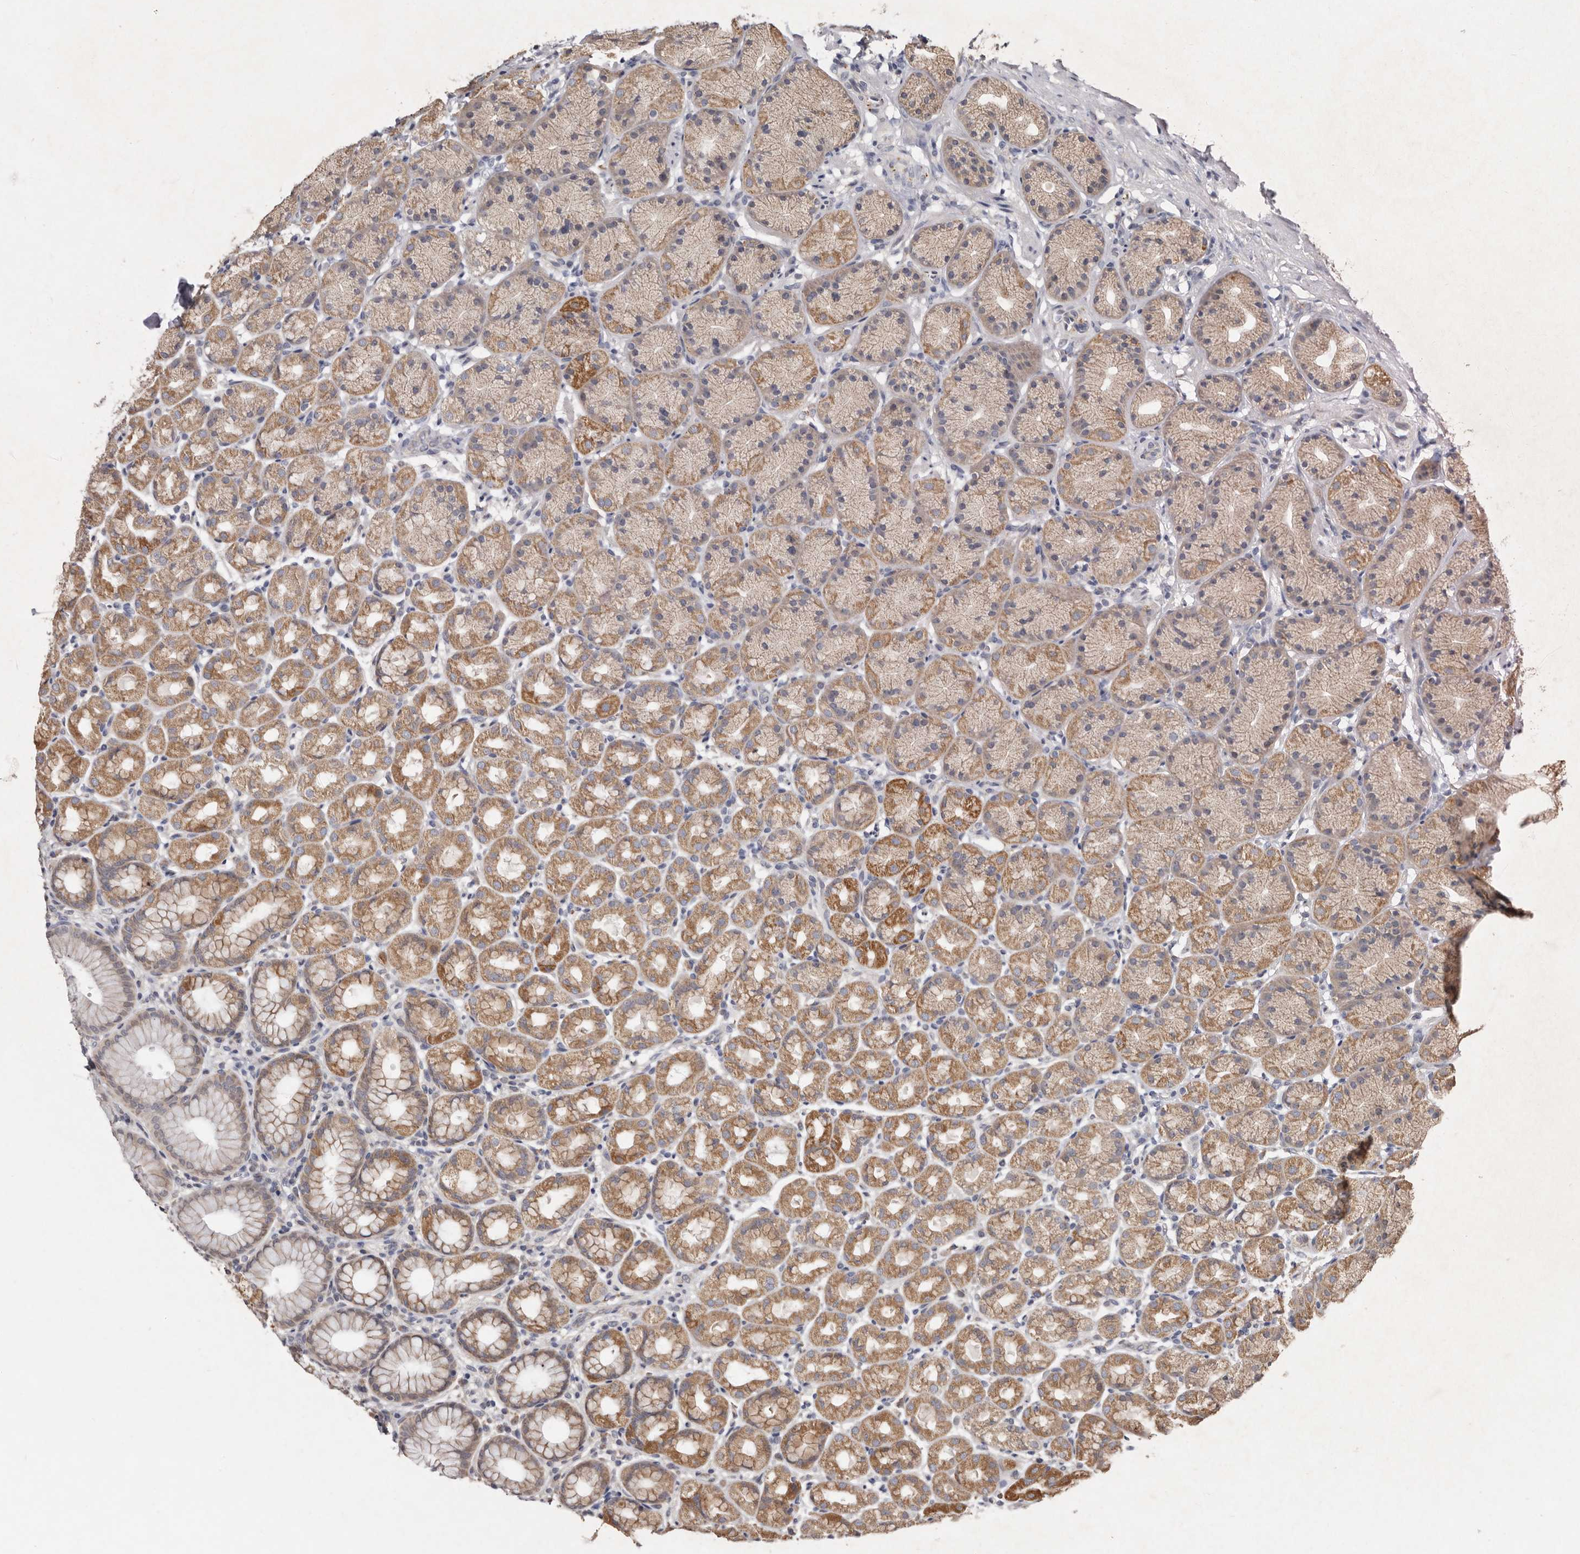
{"staining": {"intensity": "moderate", "quantity": "25%-75%", "location": "cytoplasmic/membranous"}, "tissue": "stomach", "cell_type": "Glandular cells", "image_type": "normal", "snomed": [{"axis": "morphology", "description": "Normal tissue, NOS"}, {"axis": "topography", "description": "Stomach"}], "caption": "Brown immunohistochemical staining in normal human stomach reveals moderate cytoplasmic/membranous positivity in about 25%-75% of glandular cells.", "gene": "MRPL18", "patient": {"sex": "male", "age": 42}}